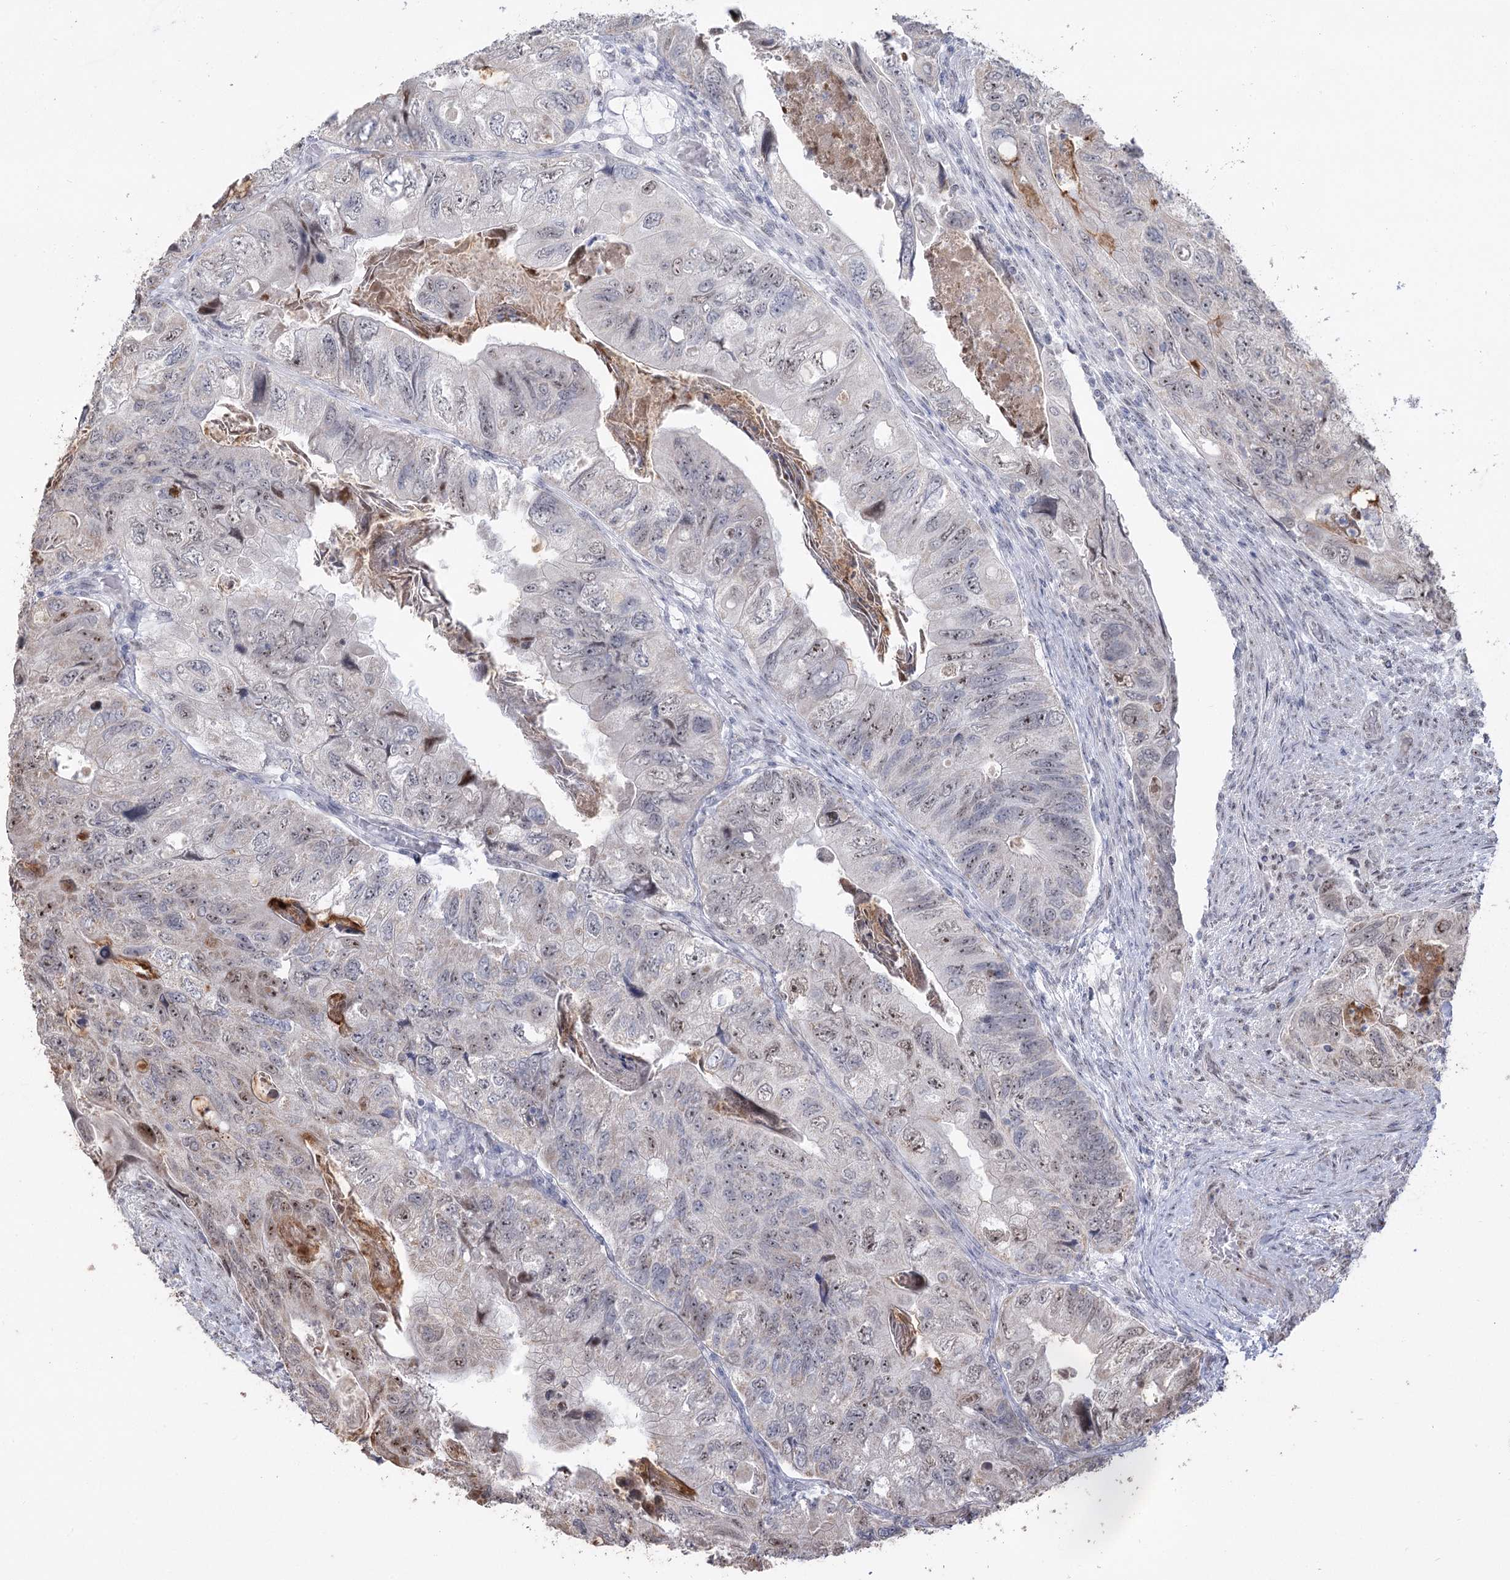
{"staining": {"intensity": "weak", "quantity": "25%-75%", "location": "cytoplasmic/membranous,nuclear"}, "tissue": "colorectal cancer", "cell_type": "Tumor cells", "image_type": "cancer", "snomed": [{"axis": "morphology", "description": "Adenocarcinoma, NOS"}, {"axis": "topography", "description": "Rectum"}], "caption": "A high-resolution histopathology image shows IHC staining of adenocarcinoma (colorectal), which exhibits weak cytoplasmic/membranous and nuclear staining in about 25%-75% of tumor cells. (DAB IHC with brightfield microscopy, high magnification).", "gene": "RUFY4", "patient": {"sex": "male", "age": 63}}